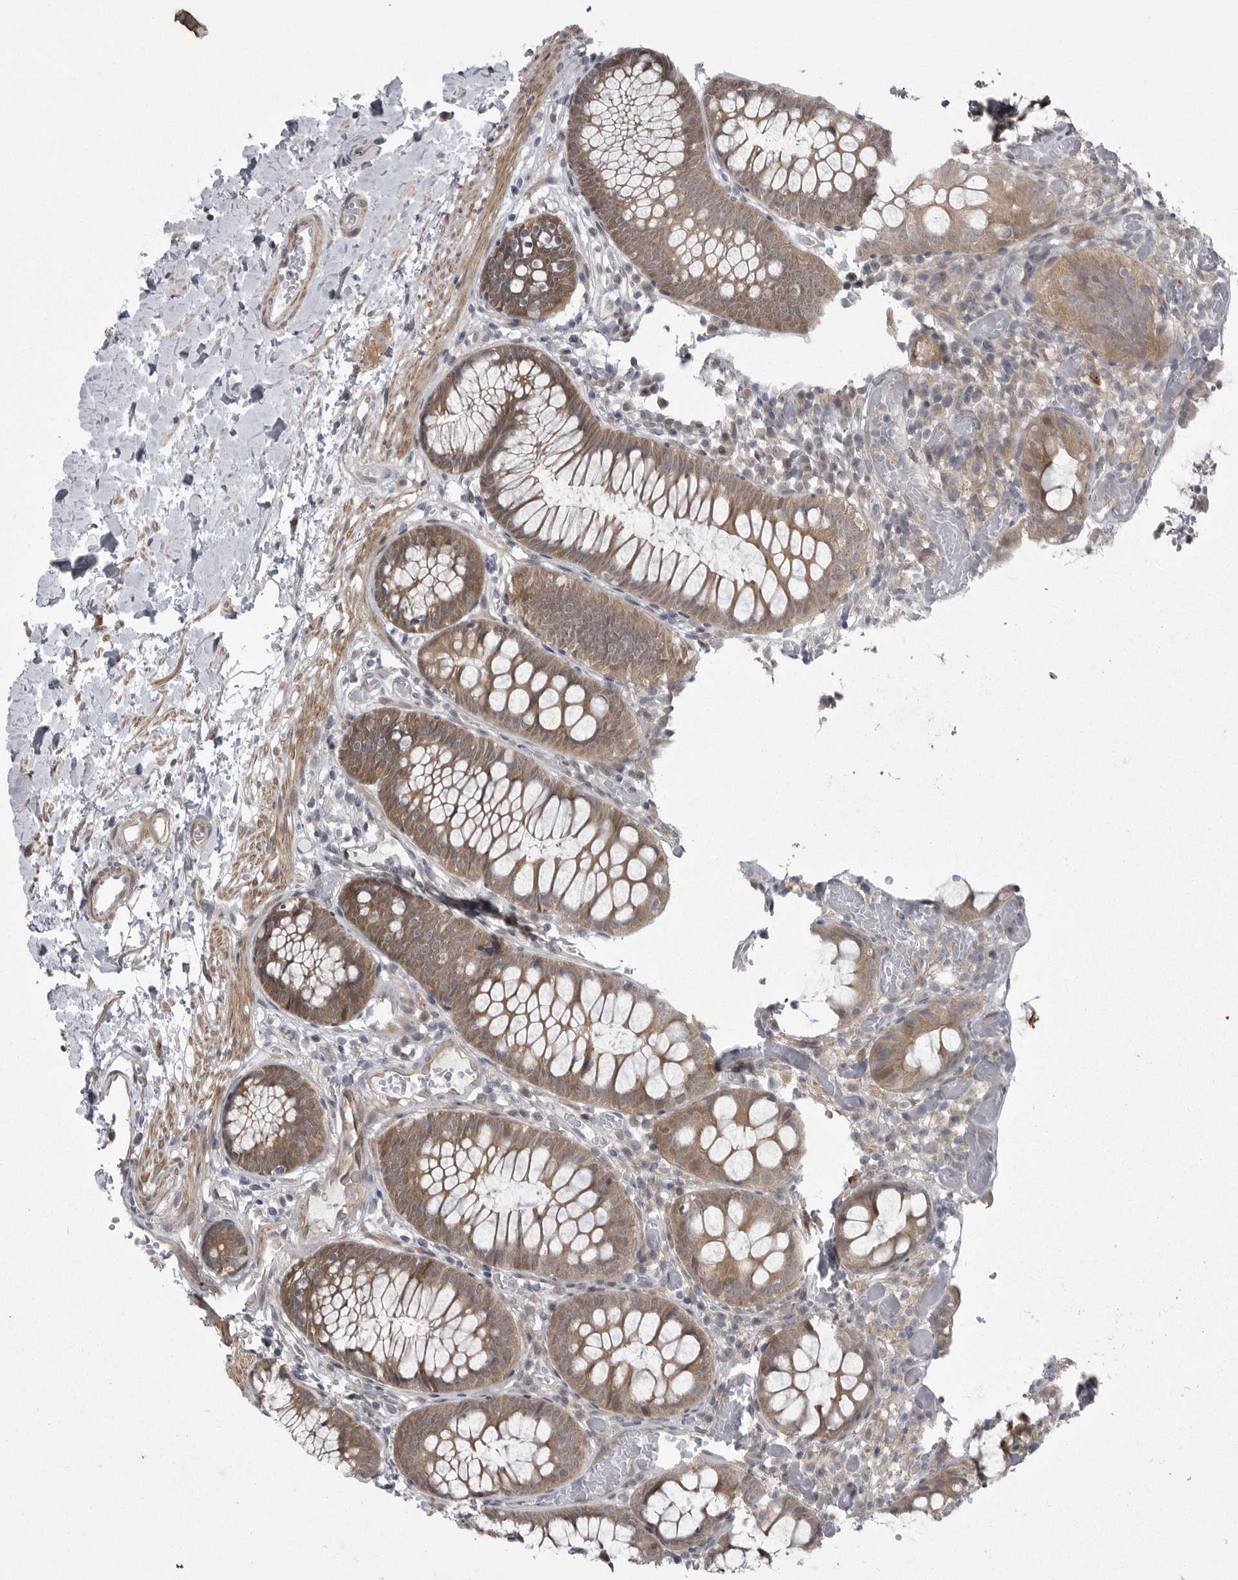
{"staining": {"intensity": "moderate", "quantity": ">75%", "location": "cytoplasmic/membranous"}, "tissue": "colon", "cell_type": "Endothelial cells", "image_type": "normal", "snomed": [{"axis": "morphology", "description": "Normal tissue, NOS"}, {"axis": "topography", "description": "Colon"}], "caption": "Protein staining of unremarkable colon exhibits moderate cytoplasmic/membranous expression in about >75% of endothelial cells. The protein is shown in brown color, while the nuclei are stained blue.", "gene": "PPP1R9A", "patient": {"sex": "male", "age": 14}}